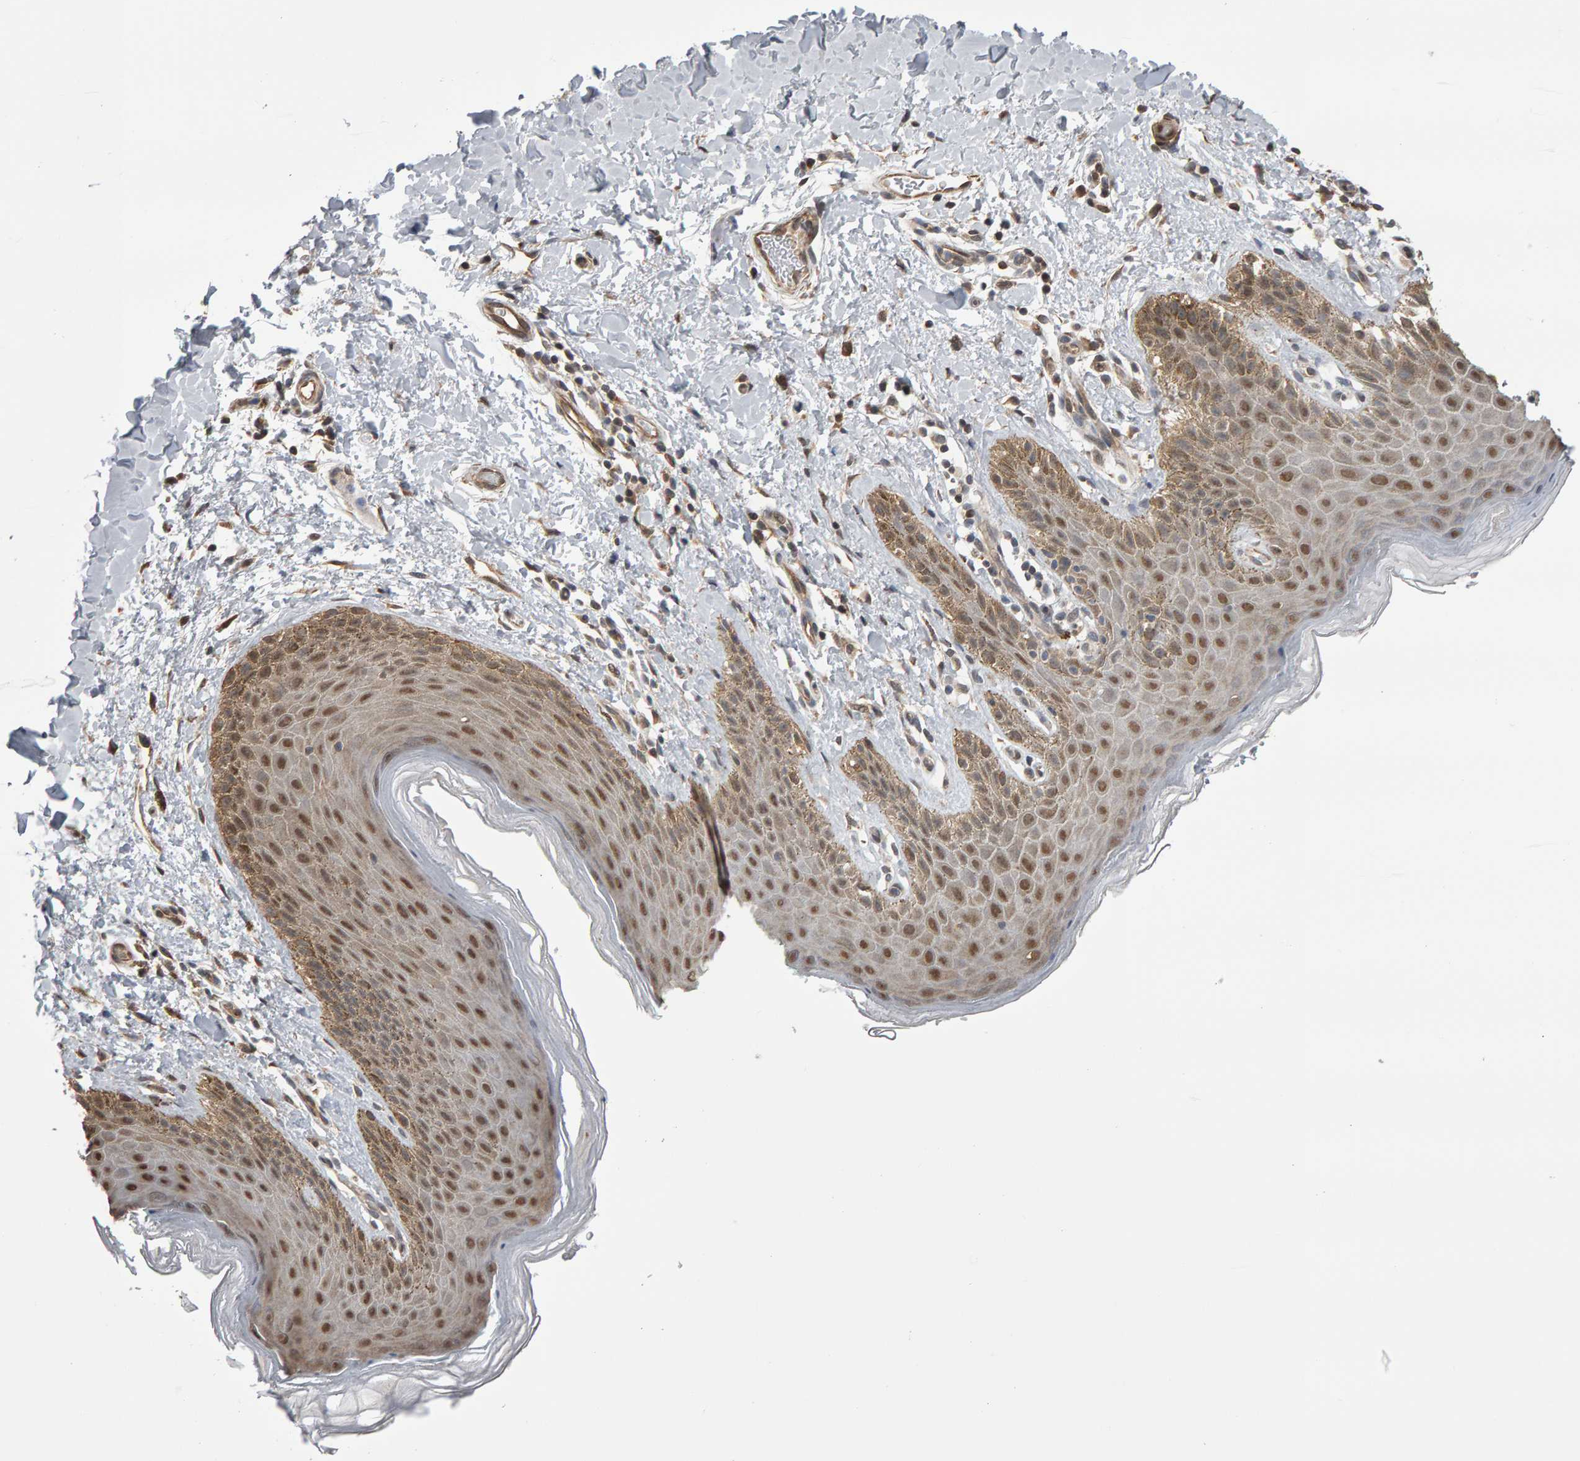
{"staining": {"intensity": "moderate", "quantity": ">75%", "location": "cytoplasmic/membranous,nuclear"}, "tissue": "skin", "cell_type": "Epidermal cells", "image_type": "normal", "snomed": [{"axis": "morphology", "description": "Normal tissue, NOS"}, {"axis": "topography", "description": "Anal"}, {"axis": "topography", "description": "Peripheral nerve tissue"}], "caption": "Epidermal cells display medium levels of moderate cytoplasmic/membranous,nuclear staining in about >75% of cells in normal human skin.", "gene": "COASY", "patient": {"sex": "male", "age": 44}}